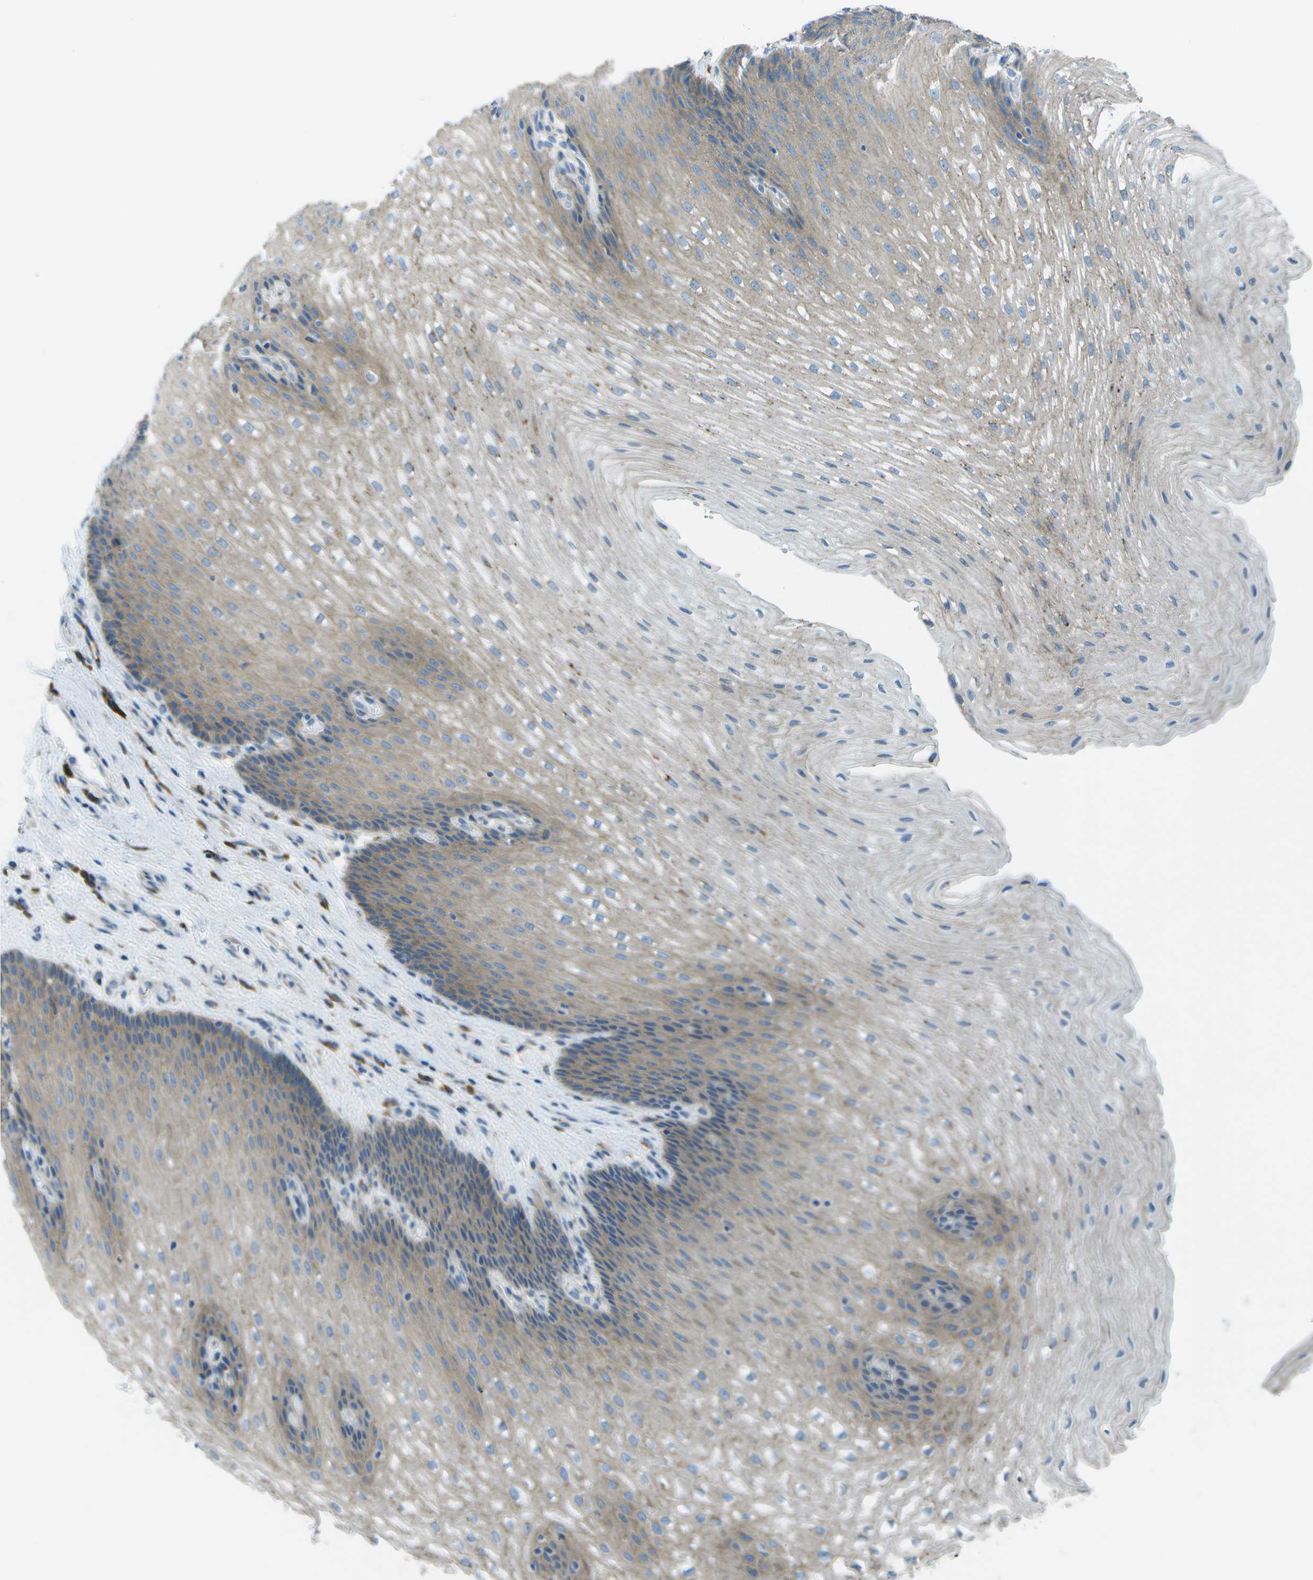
{"staining": {"intensity": "weak", "quantity": "<25%", "location": "cytoplasmic/membranous"}, "tissue": "esophagus", "cell_type": "Squamous epithelial cells", "image_type": "normal", "snomed": [{"axis": "morphology", "description": "Normal tissue, NOS"}, {"axis": "topography", "description": "Esophagus"}], "caption": "Immunohistochemistry (IHC) of normal esophagus exhibits no staining in squamous epithelial cells.", "gene": "KCTD3", "patient": {"sex": "male", "age": 48}}